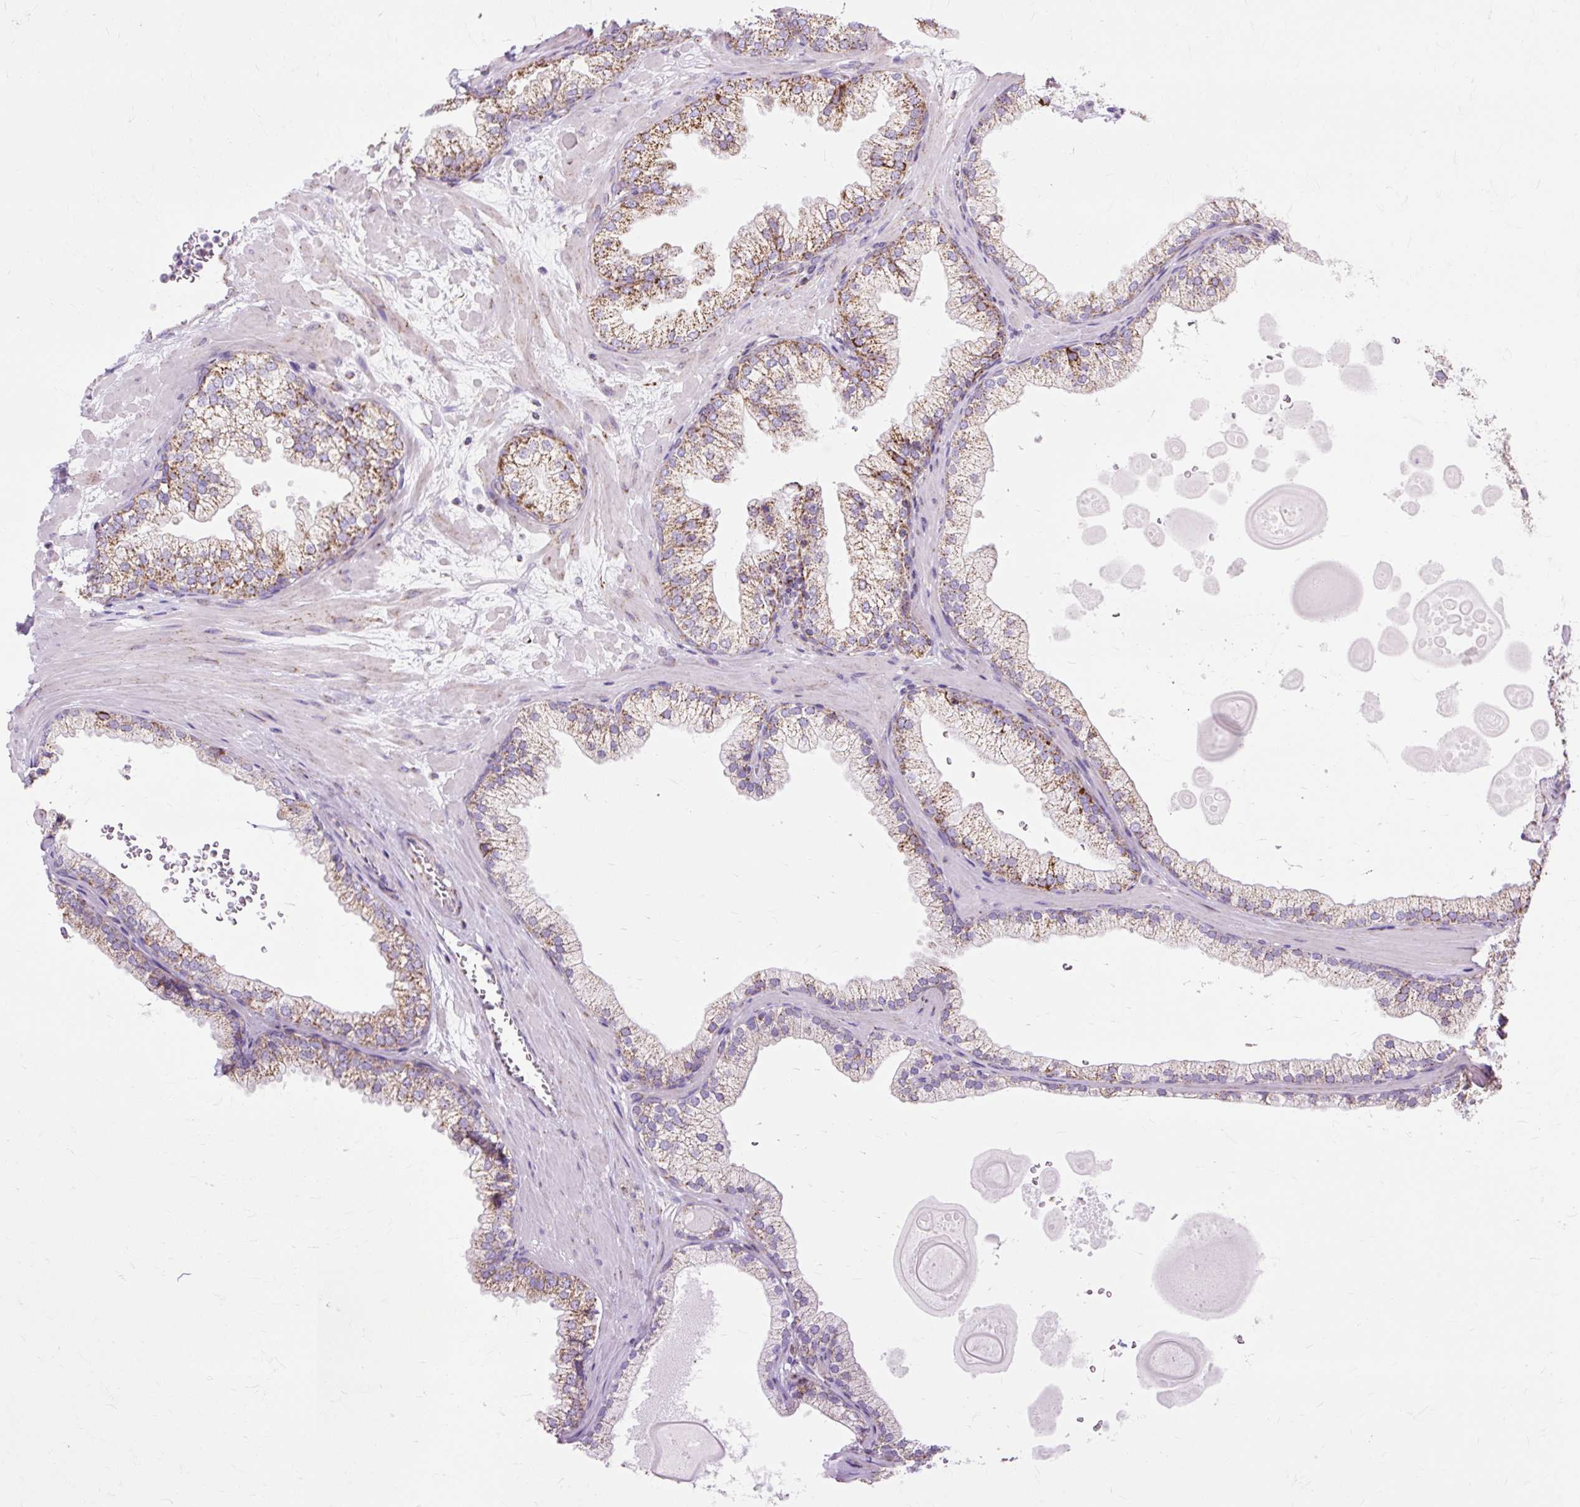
{"staining": {"intensity": "strong", "quantity": "25%-75%", "location": "cytoplasmic/membranous"}, "tissue": "prostate", "cell_type": "Glandular cells", "image_type": "normal", "snomed": [{"axis": "morphology", "description": "Normal tissue, NOS"}, {"axis": "topography", "description": "Prostate"}, {"axis": "topography", "description": "Peripheral nerve tissue"}], "caption": "High-power microscopy captured an IHC histopathology image of benign prostate, revealing strong cytoplasmic/membranous expression in approximately 25%-75% of glandular cells.", "gene": "DLAT", "patient": {"sex": "male", "age": 61}}